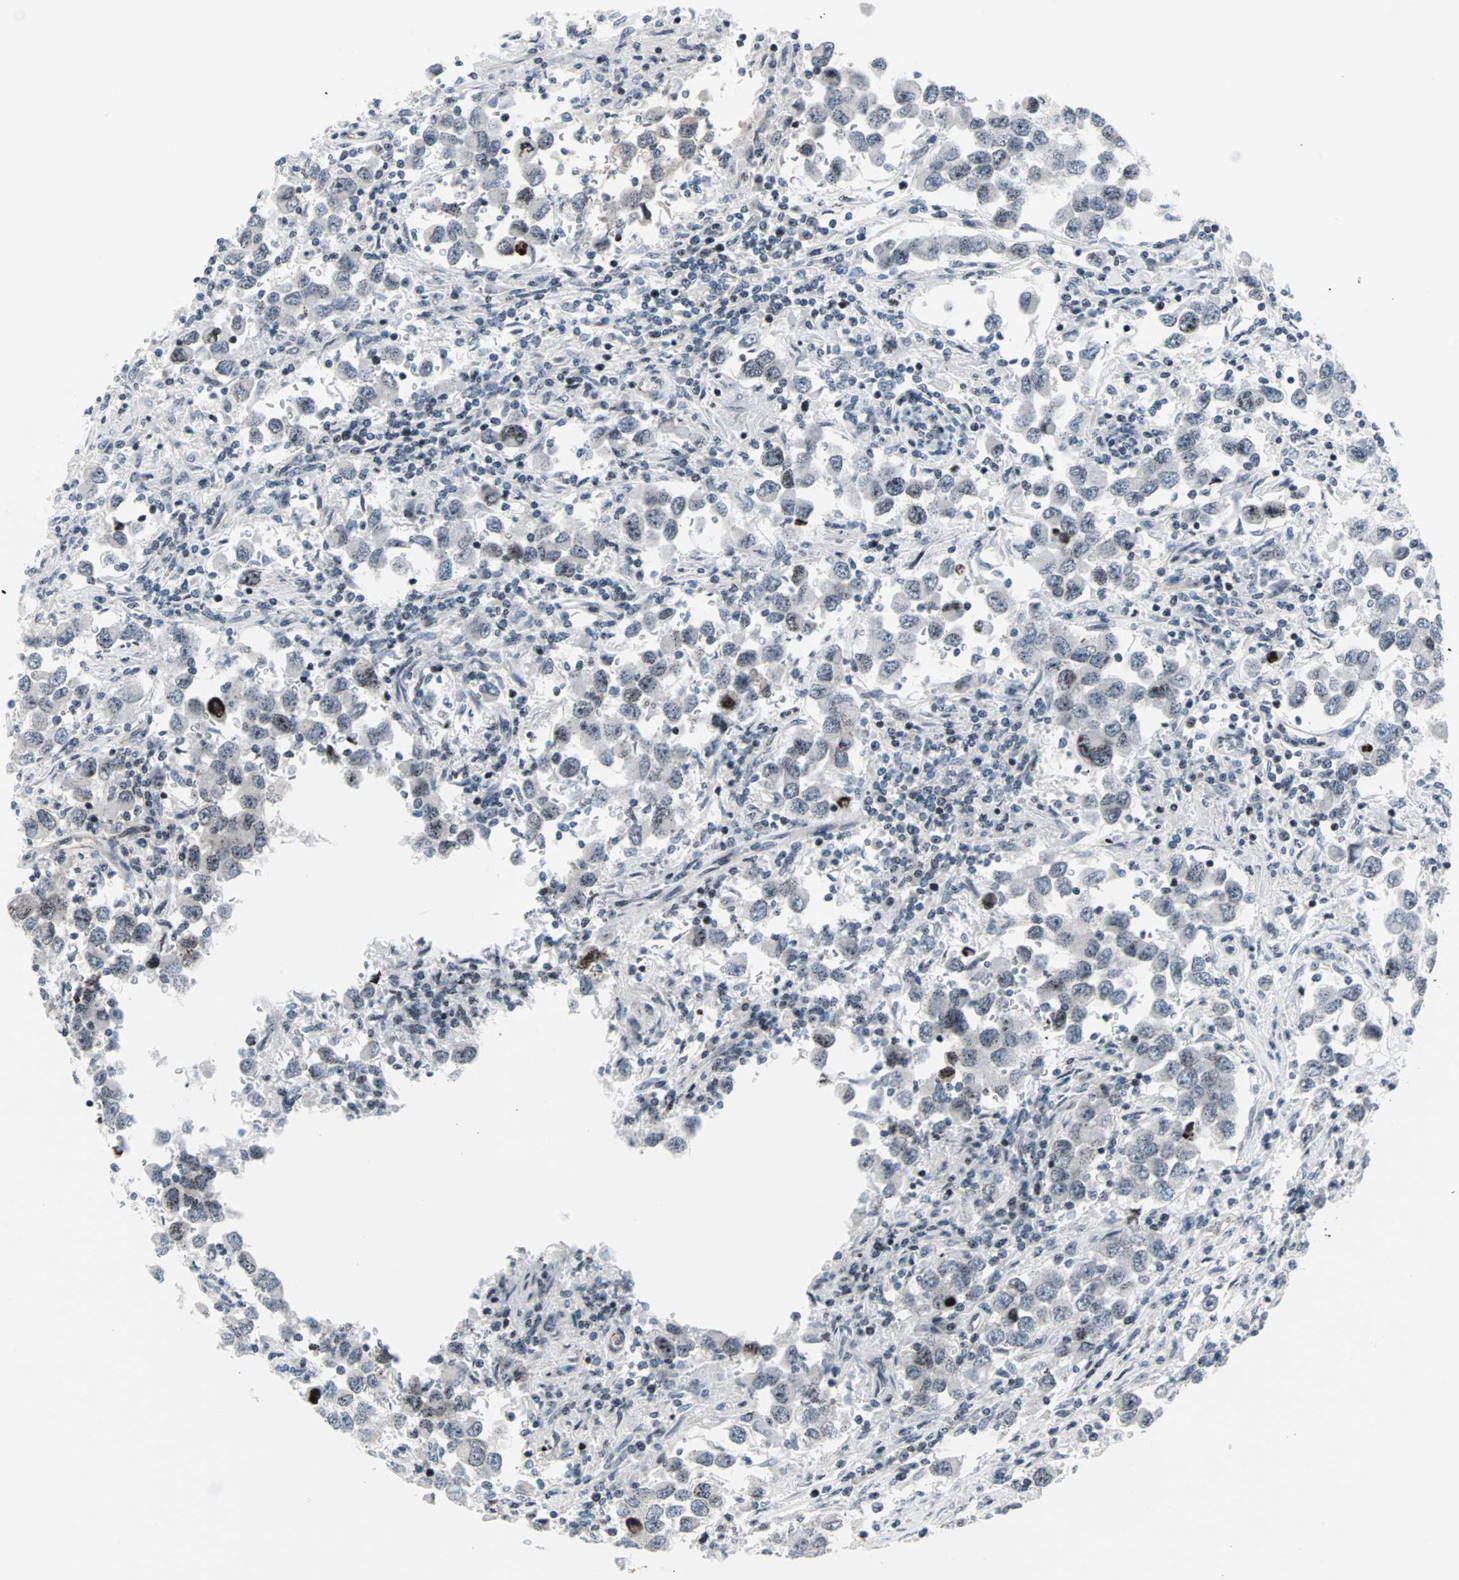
{"staining": {"intensity": "weak", "quantity": ">75%", "location": "nuclear"}, "tissue": "testis cancer", "cell_type": "Tumor cells", "image_type": "cancer", "snomed": [{"axis": "morphology", "description": "Carcinoma, Embryonal, NOS"}, {"axis": "topography", "description": "Testis"}], "caption": "Weak nuclear positivity is seen in approximately >75% of tumor cells in testis cancer.", "gene": "CENPA", "patient": {"sex": "male", "age": 21}}